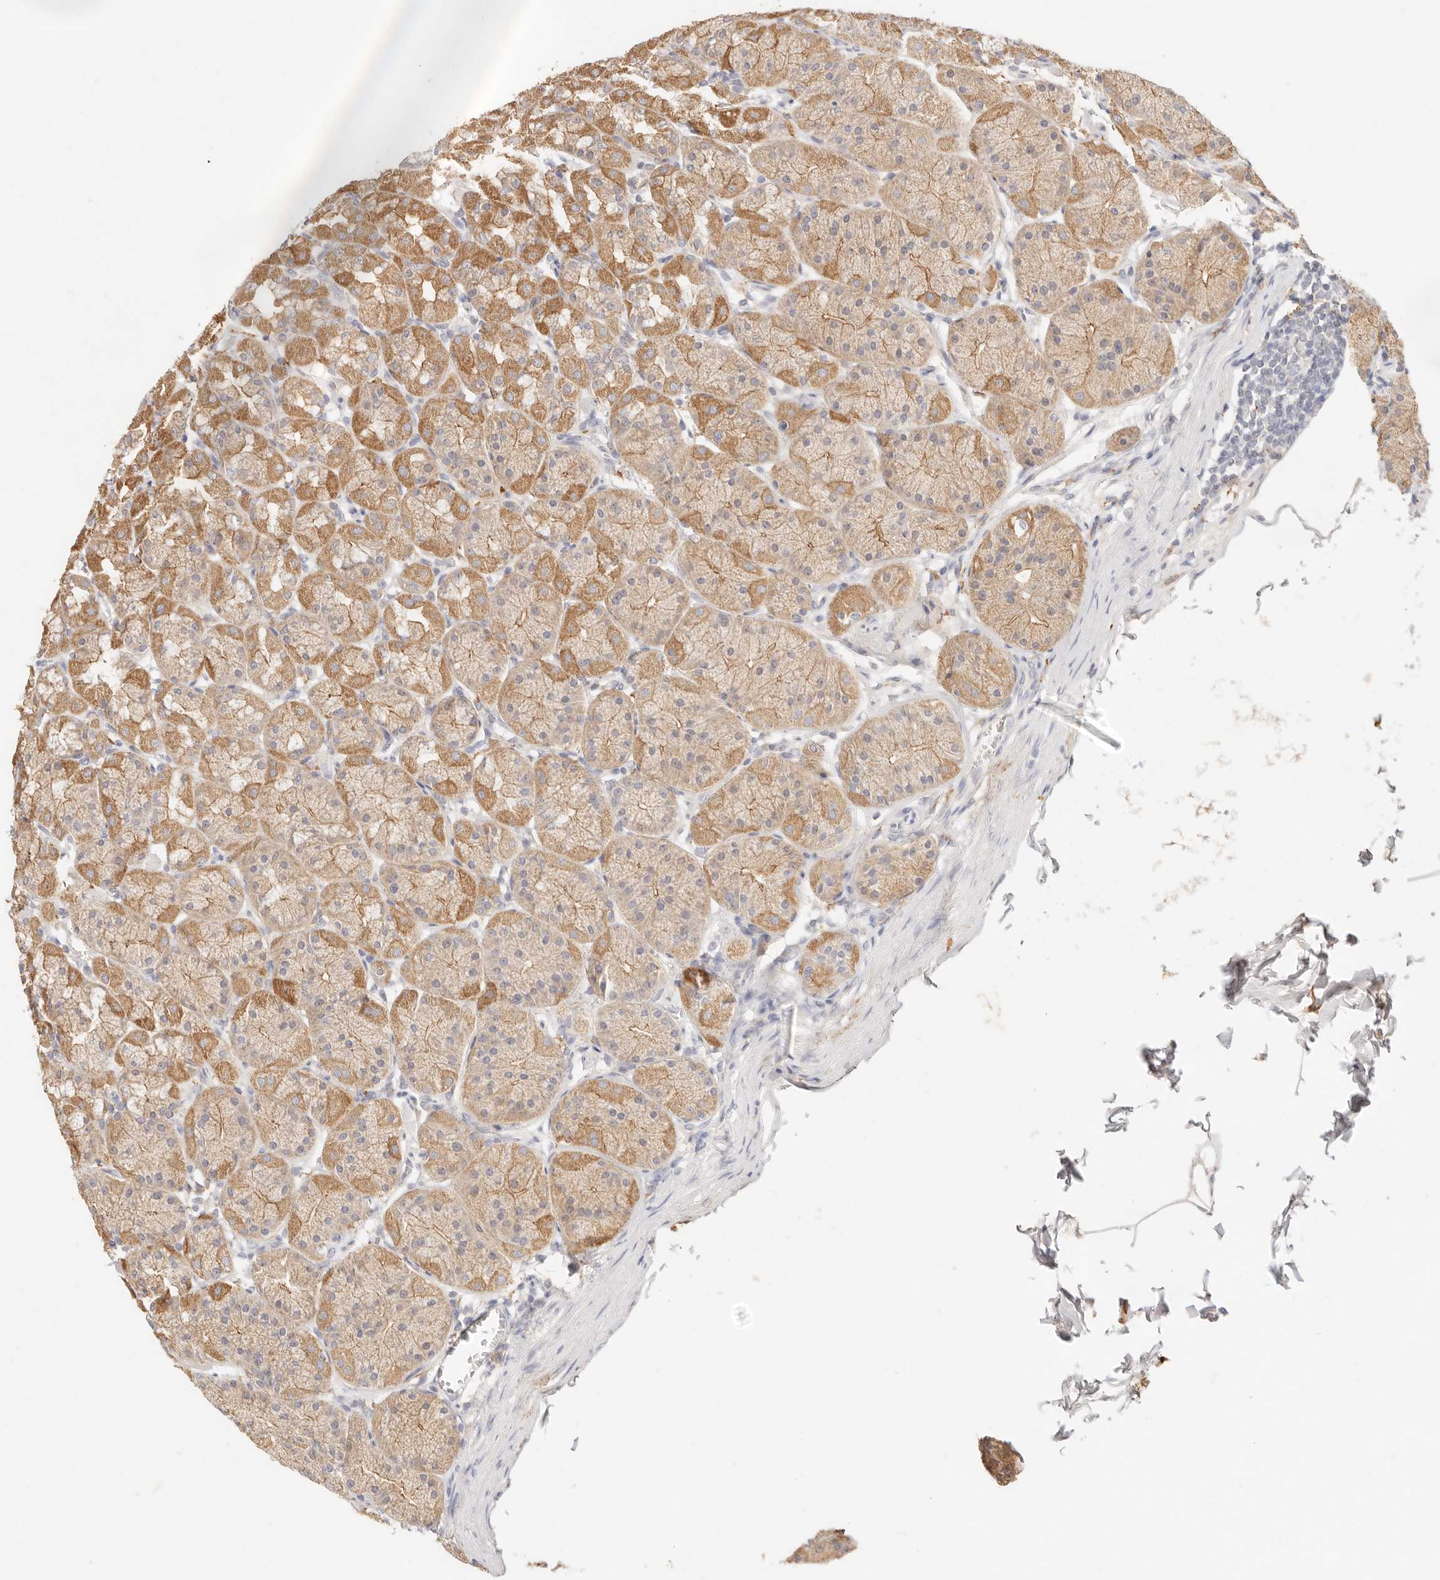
{"staining": {"intensity": "moderate", "quantity": ">75%", "location": "cytoplasmic/membranous"}, "tissue": "stomach", "cell_type": "Glandular cells", "image_type": "normal", "snomed": [{"axis": "morphology", "description": "Normal tissue, NOS"}, {"axis": "topography", "description": "Stomach"}], "caption": "Immunohistochemistry histopathology image of normal stomach: human stomach stained using immunohistochemistry displays medium levels of moderate protein expression localized specifically in the cytoplasmic/membranous of glandular cells, appearing as a cytoplasmic/membranous brown color.", "gene": "HK2", "patient": {"sex": "male", "age": 42}}